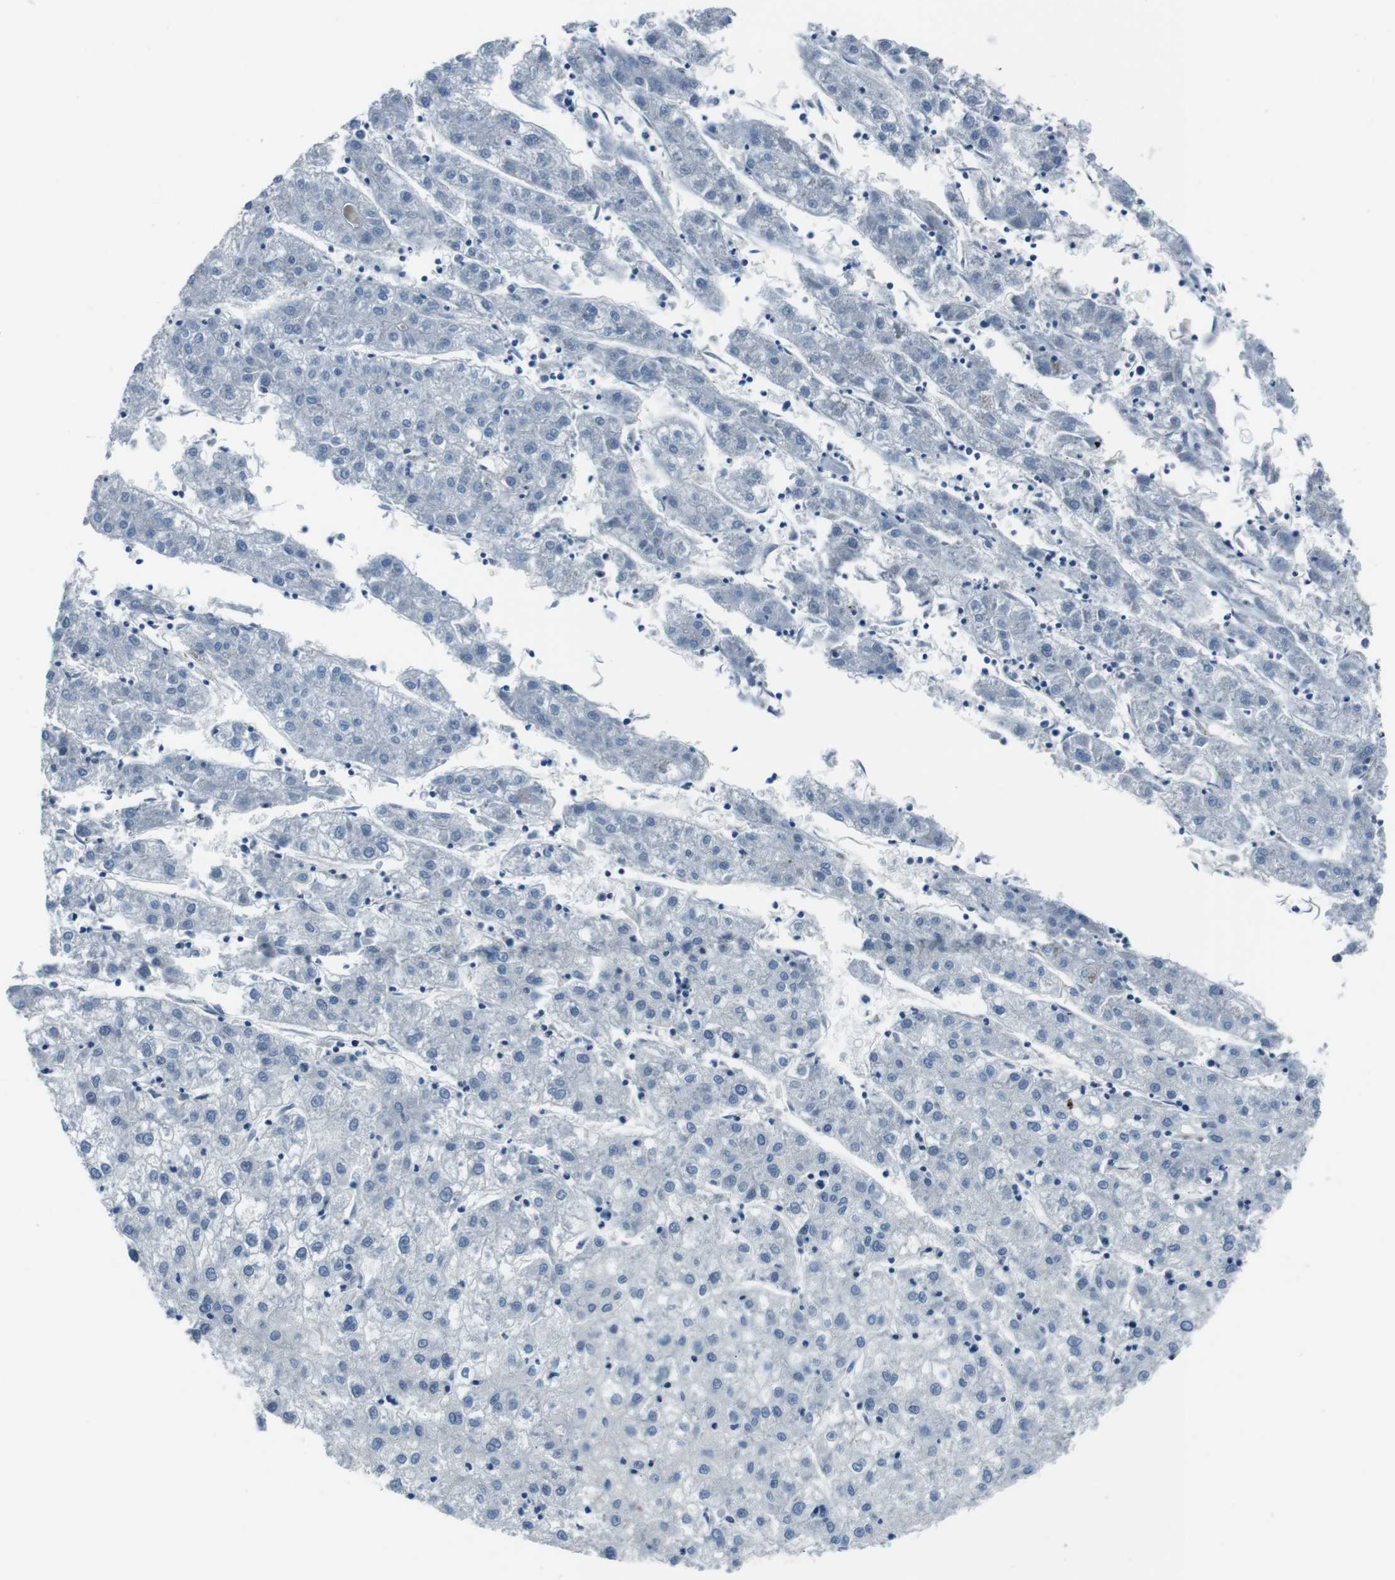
{"staining": {"intensity": "negative", "quantity": "none", "location": "none"}, "tissue": "liver cancer", "cell_type": "Tumor cells", "image_type": "cancer", "snomed": [{"axis": "morphology", "description": "Carcinoma, Hepatocellular, NOS"}, {"axis": "topography", "description": "Liver"}], "caption": "Human liver hepatocellular carcinoma stained for a protein using immunohistochemistry (IHC) demonstrates no staining in tumor cells.", "gene": "LRRC49", "patient": {"sex": "male", "age": 72}}